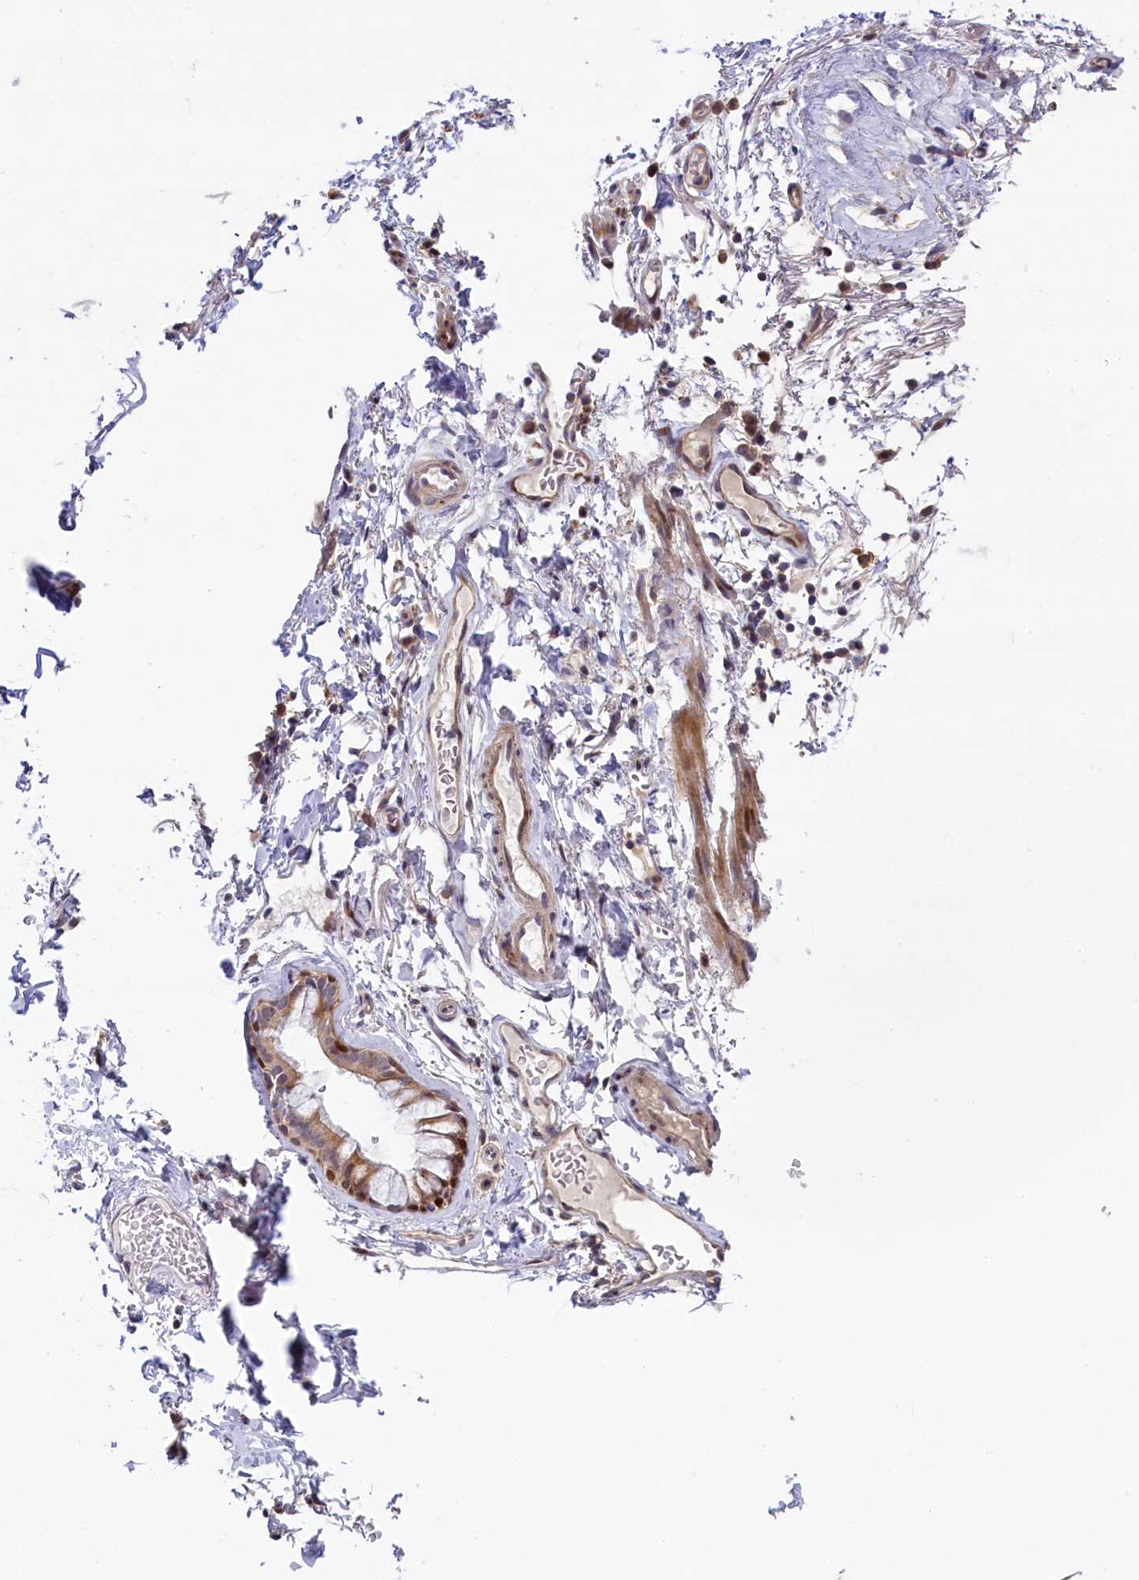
{"staining": {"intensity": "negative", "quantity": "none", "location": "none"}, "tissue": "adipose tissue", "cell_type": "Adipocytes", "image_type": "normal", "snomed": [{"axis": "morphology", "description": "Normal tissue, NOS"}, {"axis": "topography", "description": "Lymph node"}, {"axis": "topography", "description": "Bronchus"}], "caption": "Adipocytes show no significant protein expression in normal adipose tissue. The staining was performed using DAB to visualize the protein expression in brown, while the nuclei were stained in blue with hematoxylin (Magnification: 20x).", "gene": "CCL23", "patient": {"sex": "male", "age": 63}}